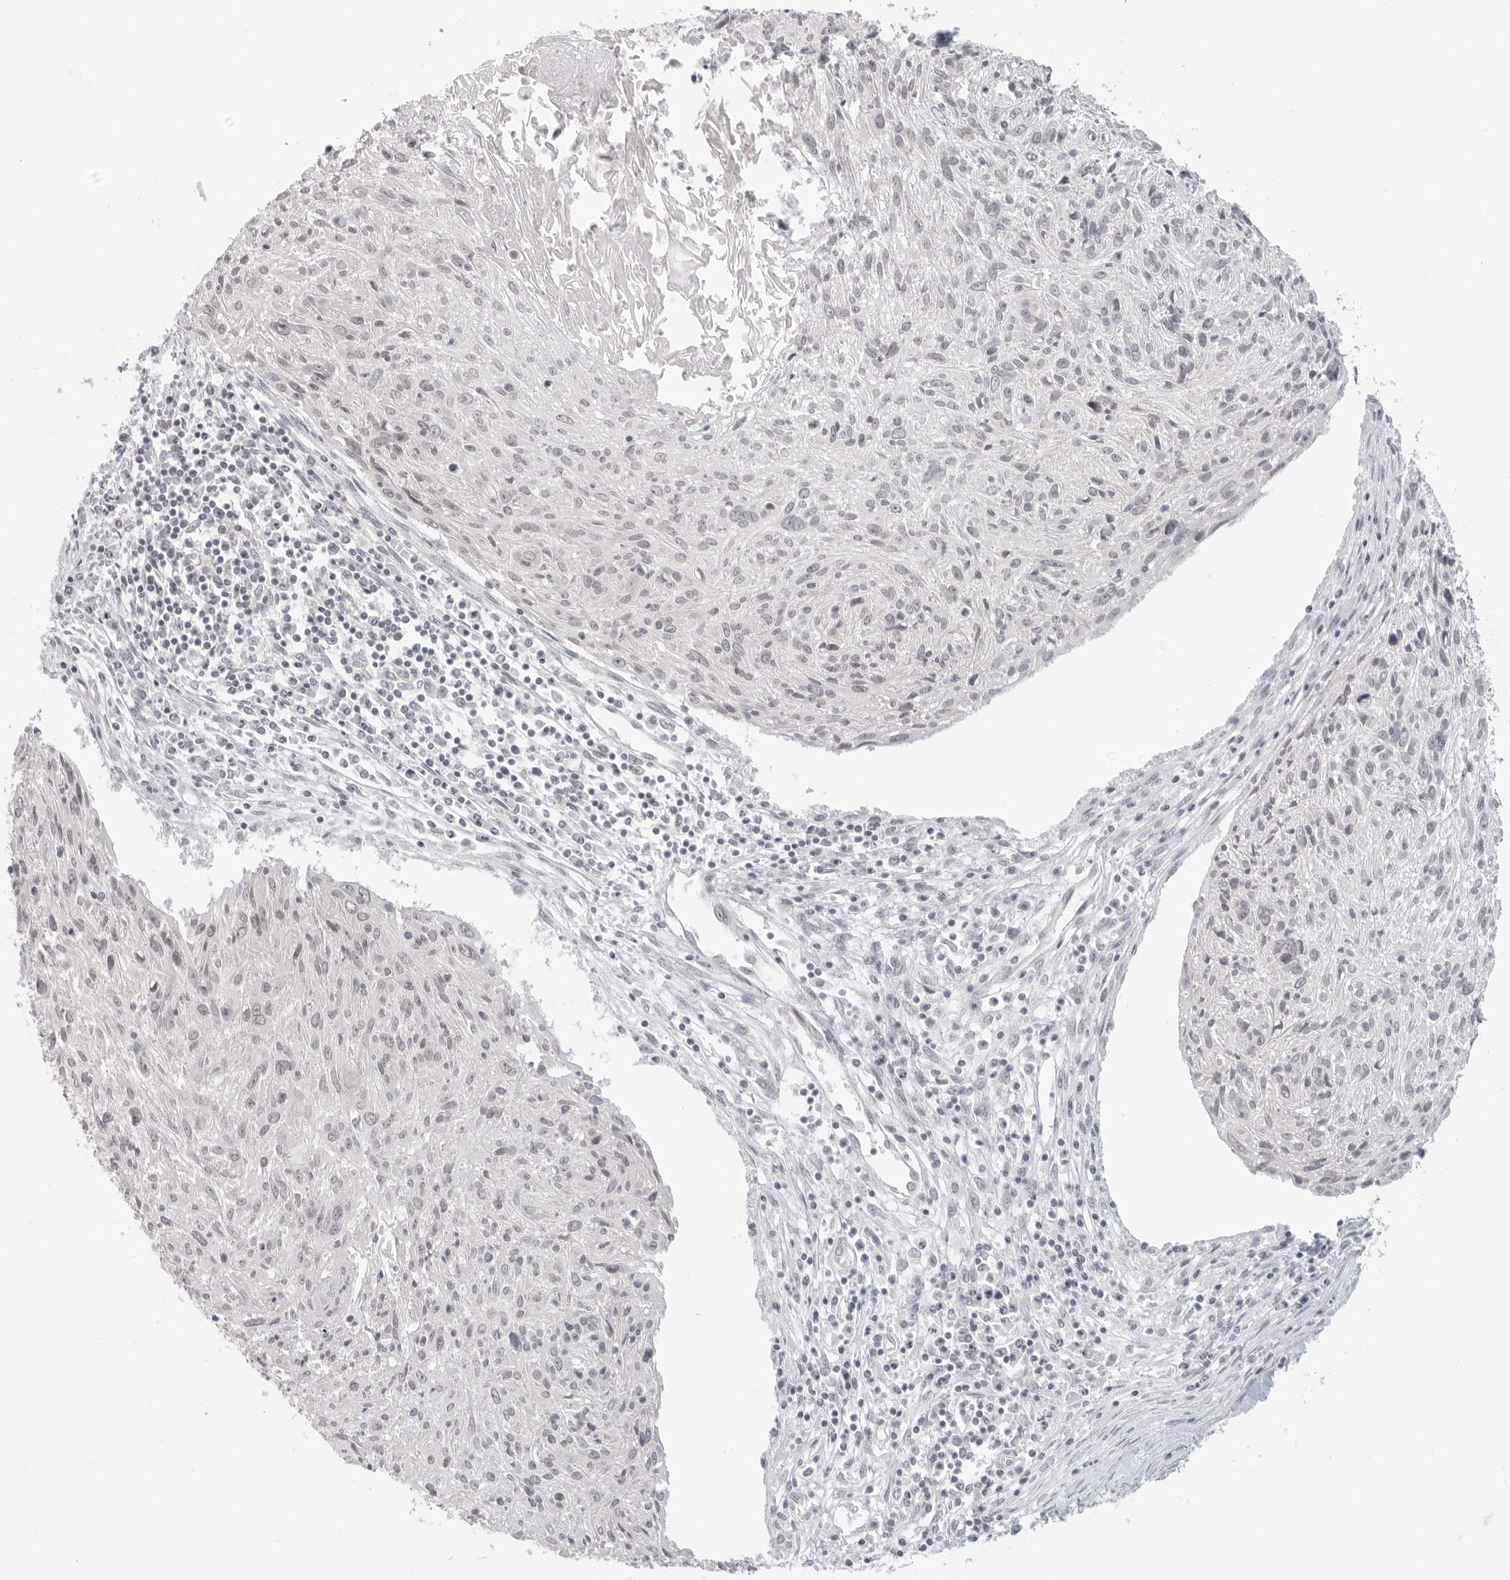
{"staining": {"intensity": "negative", "quantity": "none", "location": "none"}, "tissue": "cervical cancer", "cell_type": "Tumor cells", "image_type": "cancer", "snomed": [{"axis": "morphology", "description": "Squamous cell carcinoma, NOS"}, {"axis": "topography", "description": "Cervix"}], "caption": "Tumor cells show no significant protein positivity in cervical cancer.", "gene": "KLK11", "patient": {"sex": "female", "age": 51}}